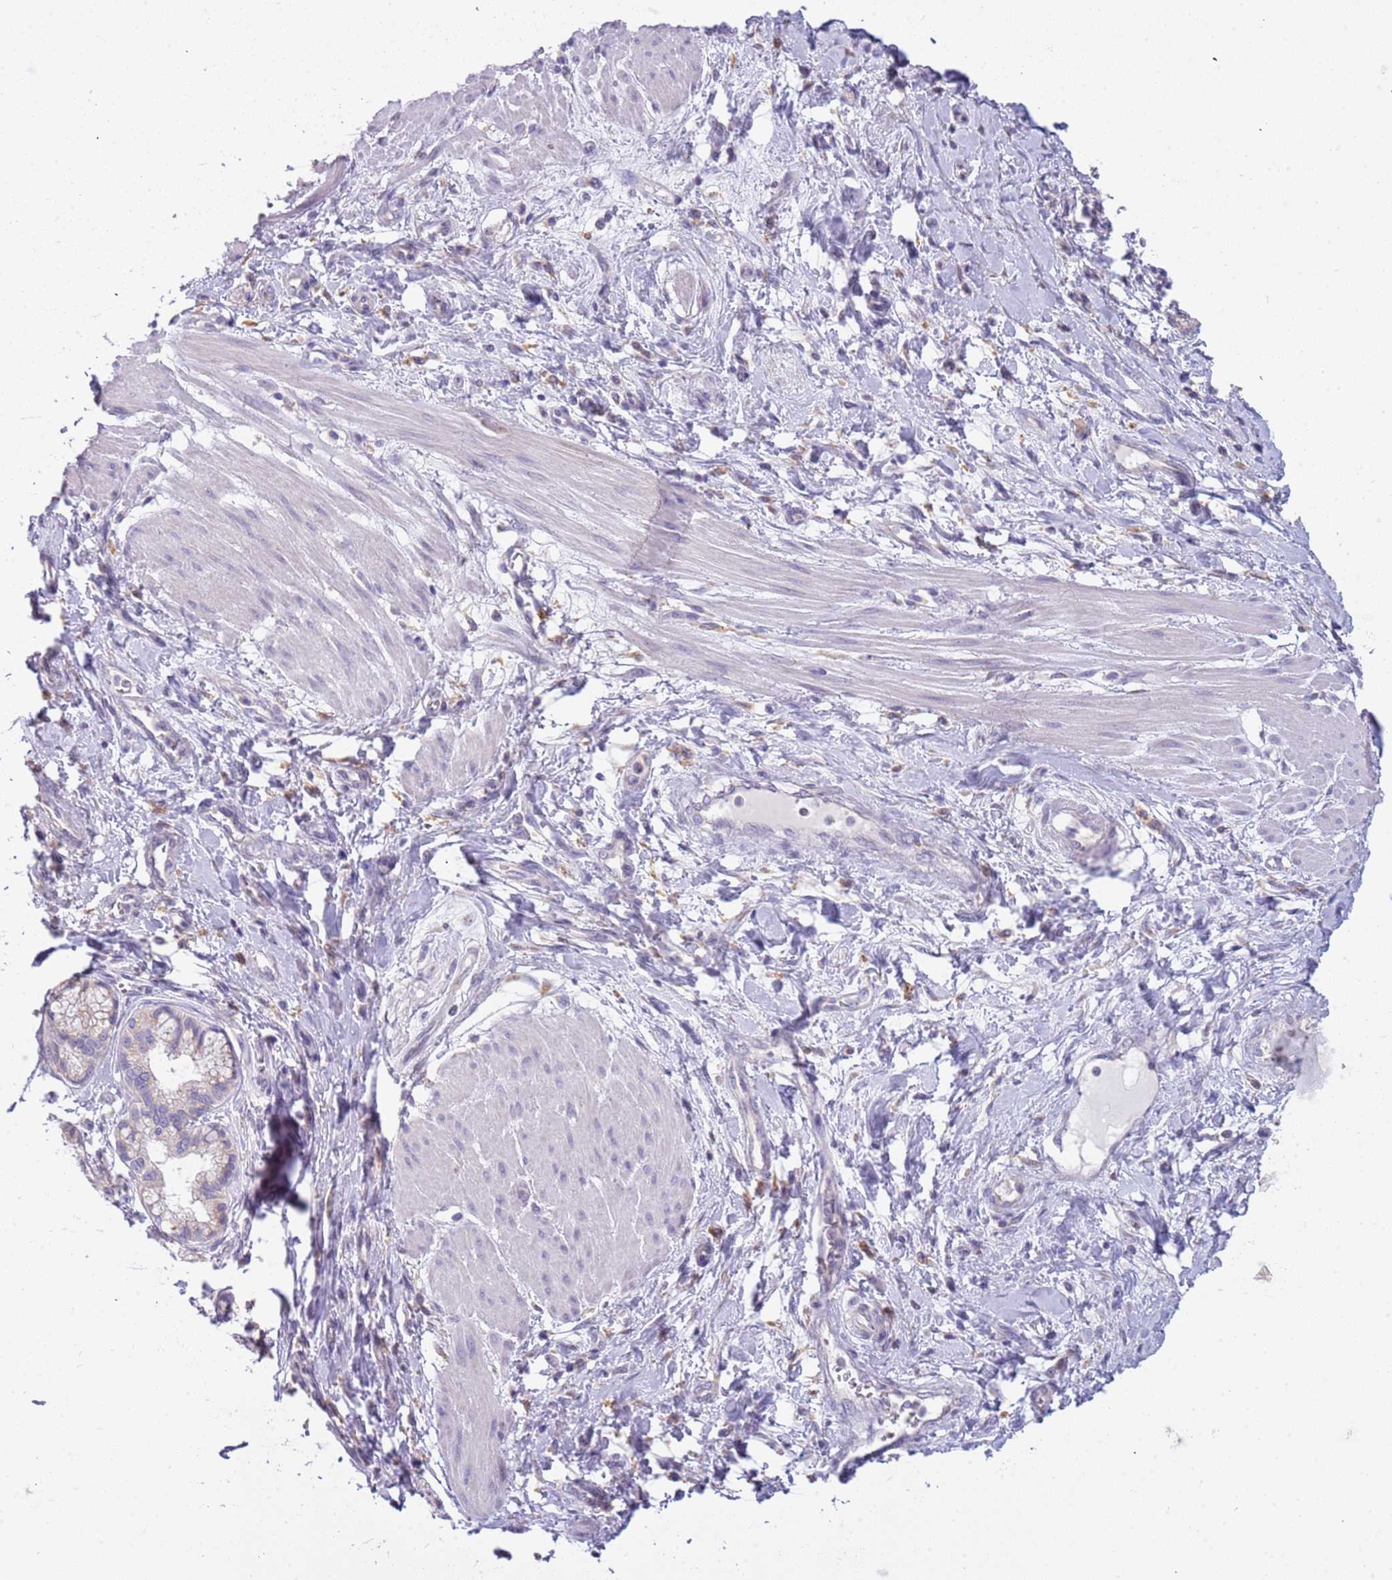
{"staining": {"intensity": "weak", "quantity": "<25%", "location": "cytoplasmic/membranous"}, "tissue": "pancreatic cancer", "cell_type": "Tumor cells", "image_type": "cancer", "snomed": [{"axis": "morphology", "description": "Adenocarcinoma, NOS"}, {"axis": "topography", "description": "Pancreas"}], "caption": "This is an IHC micrograph of human pancreatic cancer (adenocarcinoma). There is no staining in tumor cells.", "gene": "RHCG", "patient": {"sex": "male", "age": 72}}